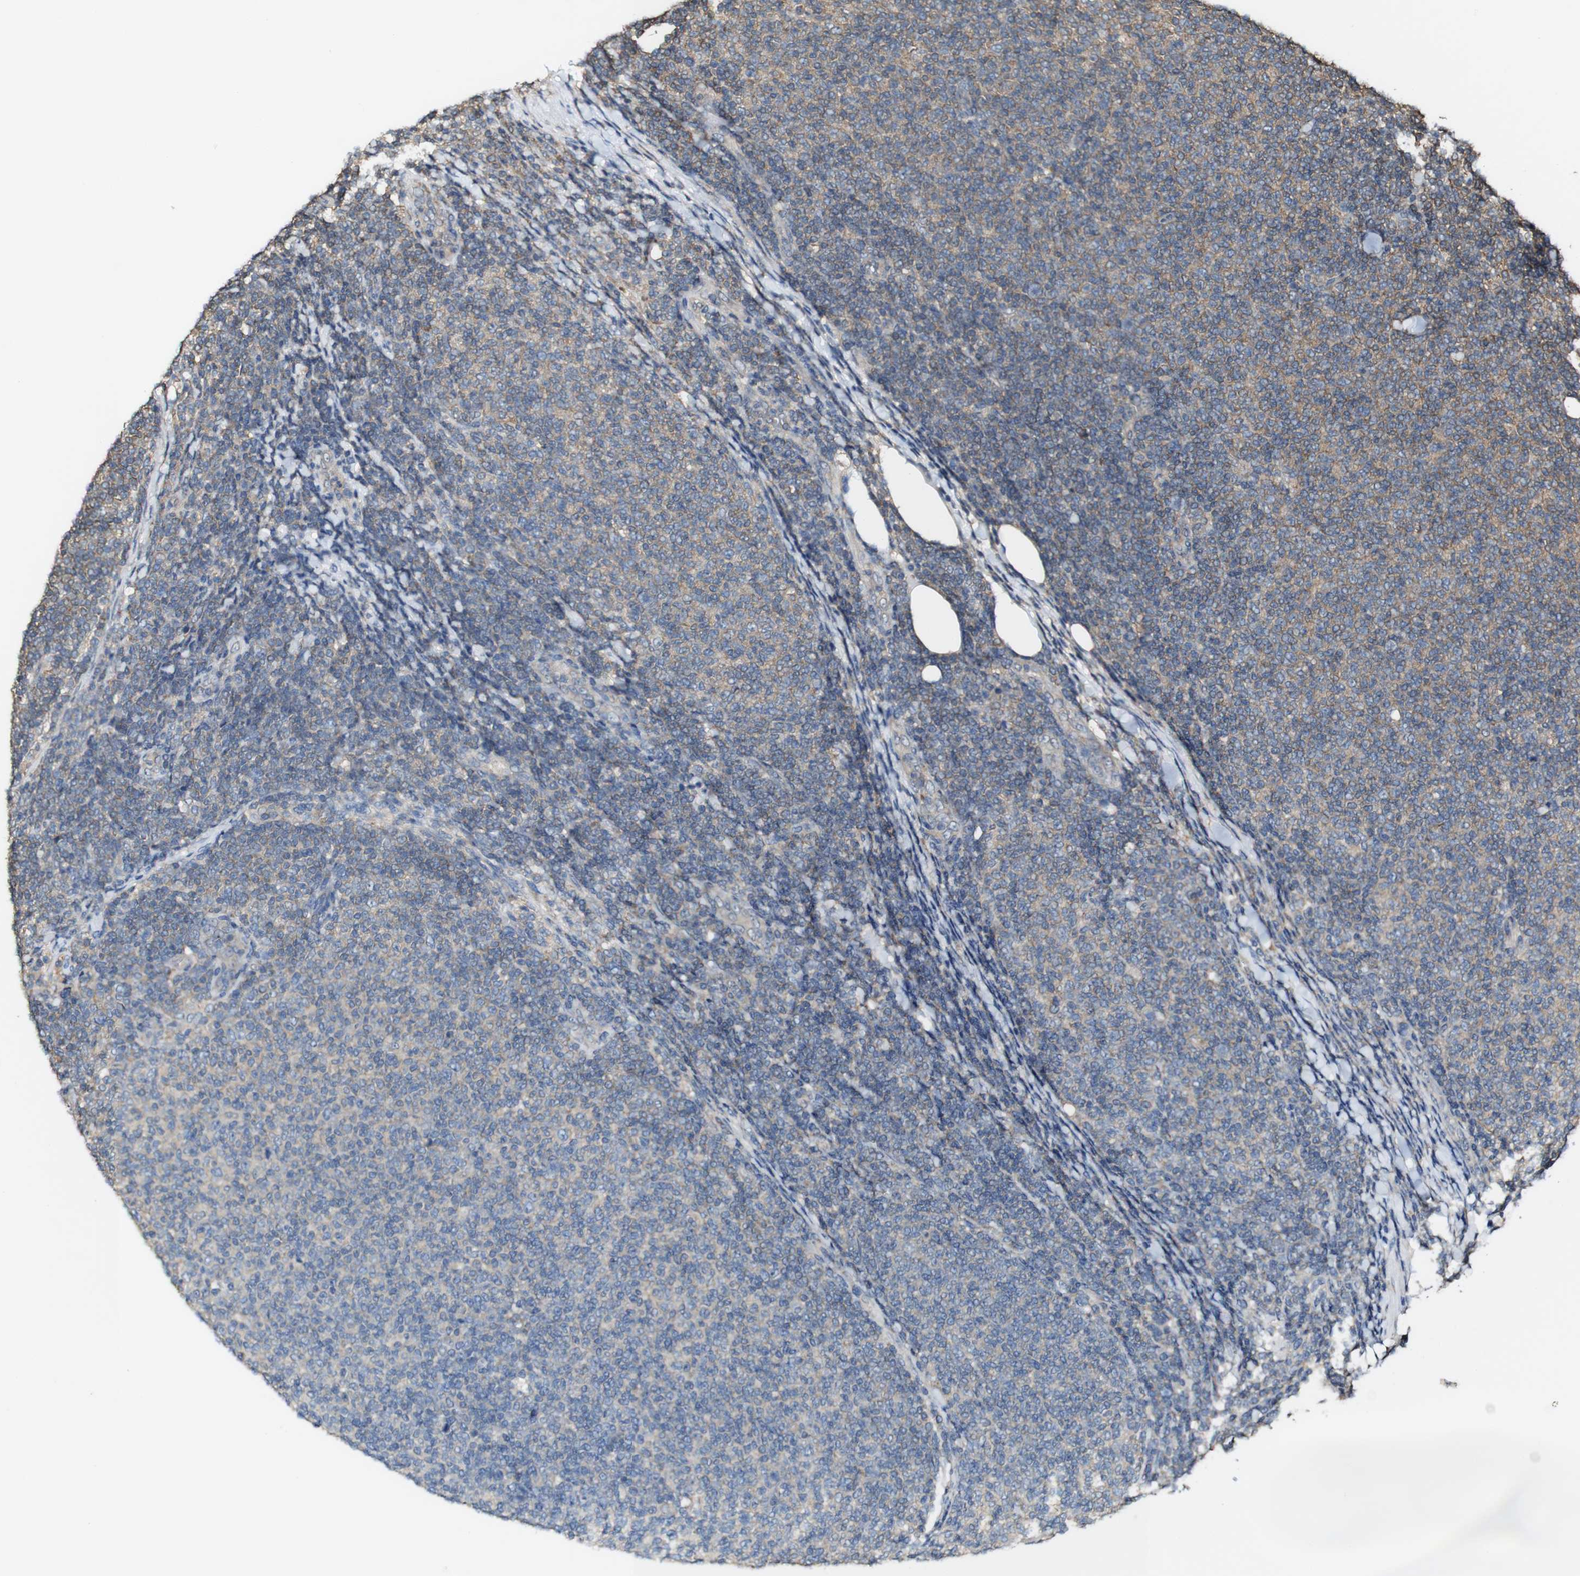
{"staining": {"intensity": "weak", "quantity": "<25%", "location": "cytoplasmic/membranous"}, "tissue": "lymphoma", "cell_type": "Tumor cells", "image_type": "cancer", "snomed": [{"axis": "morphology", "description": "Malignant lymphoma, non-Hodgkin's type, Low grade"}, {"axis": "topography", "description": "Lymph node"}], "caption": "Immunohistochemistry (IHC) of human low-grade malignant lymphoma, non-Hodgkin's type demonstrates no expression in tumor cells. (DAB (3,3'-diaminobenzidine) immunohistochemistry (IHC) with hematoxylin counter stain).", "gene": "PTPRR", "patient": {"sex": "male", "age": 66}}